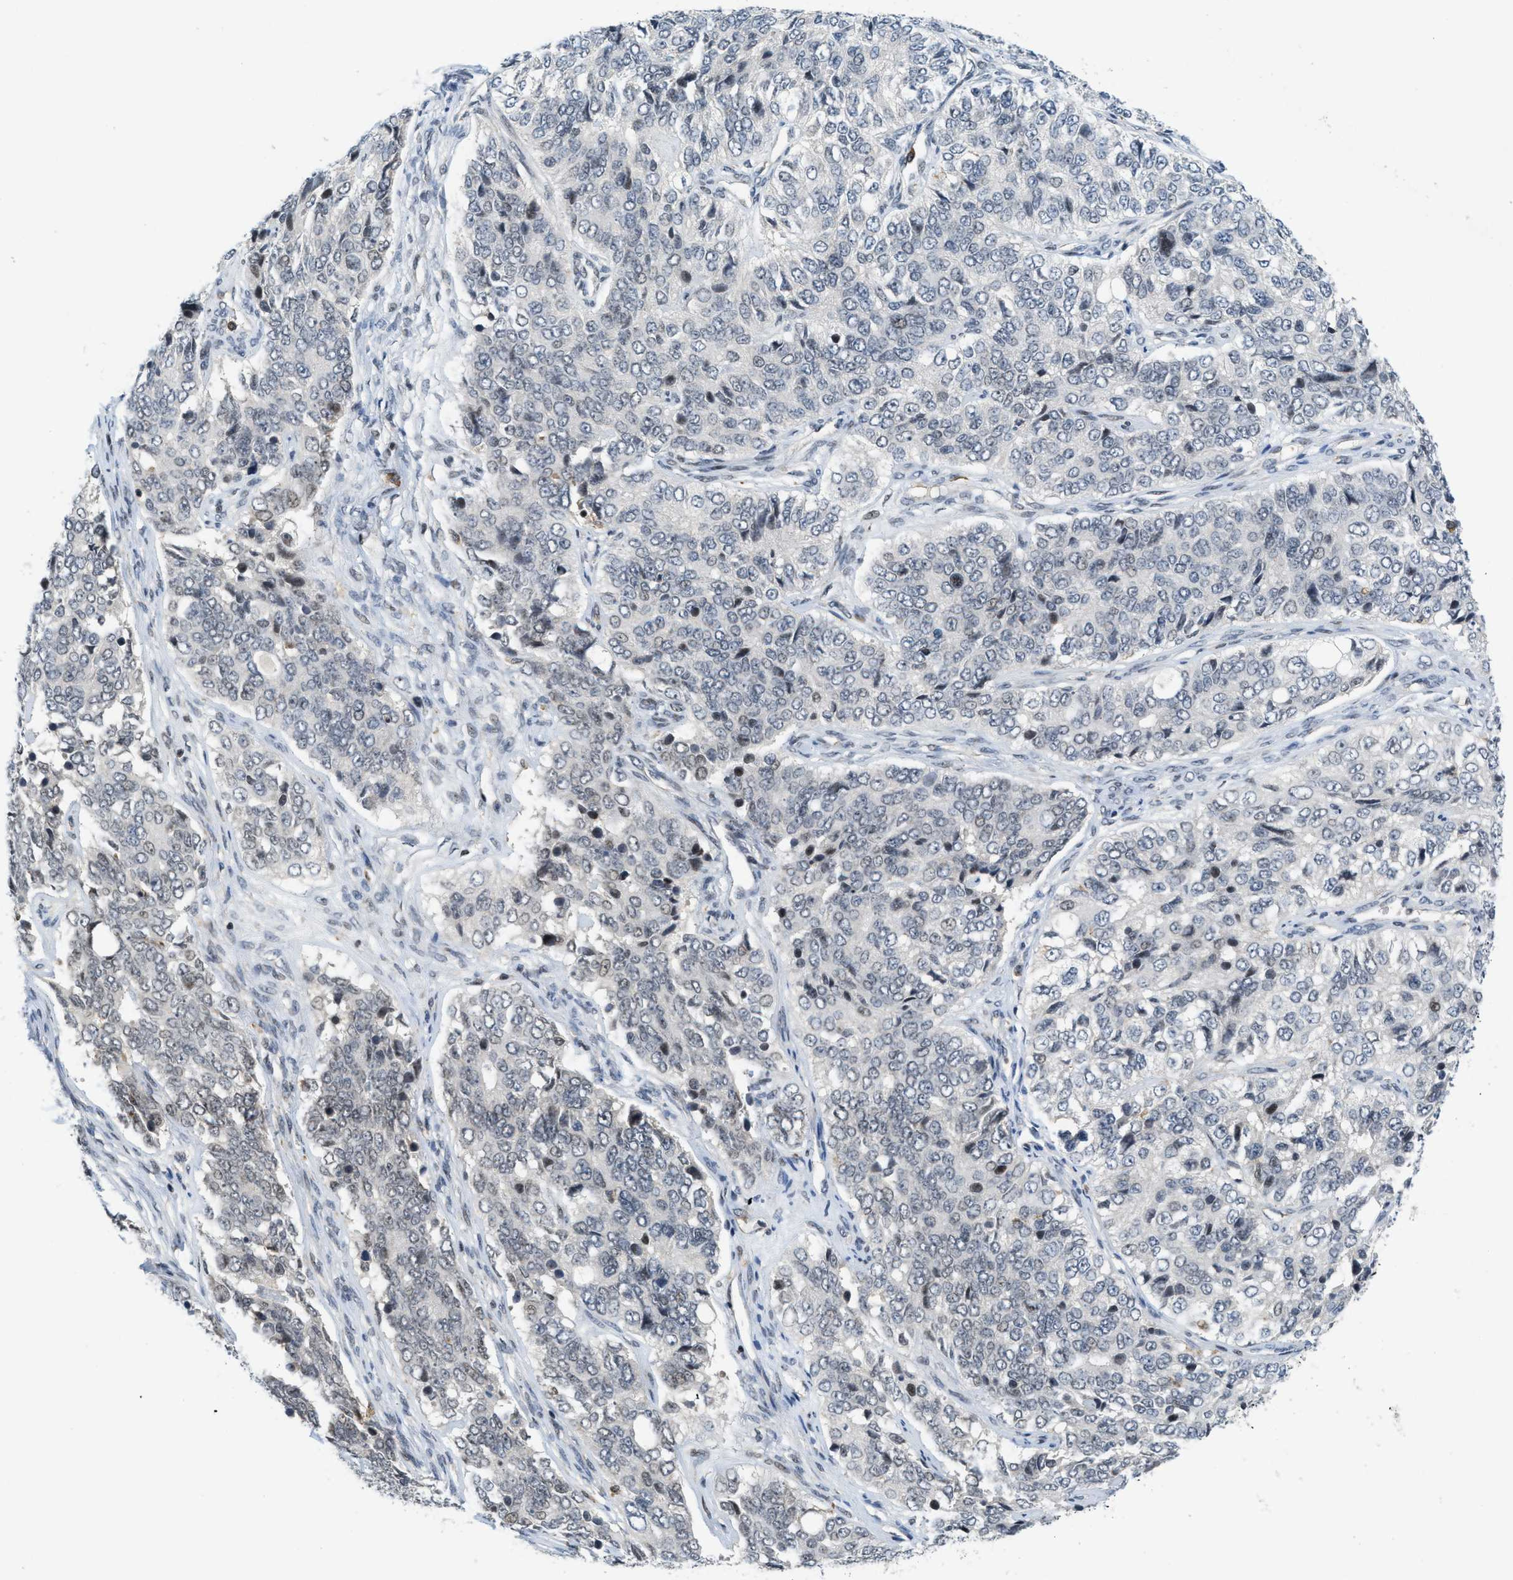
{"staining": {"intensity": "negative", "quantity": "none", "location": "none"}, "tissue": "ovarian cancer", "cell_type": "Tumor cells", "image_type": "cancer", "snomed": [{"axis": "morphology", "description": "Carcinoma, endometroid"}, {"axis": "topography", "description": "Ovary"}], "caption": "Histopathology image shows no significant protein positivity in tumor cells of ovarian cancer (endometroid carcinoma). Brightfield microscopy of immunohistochemistry stained with DAB (brown) and hematoxylin (blue), captured at high magnification.", "gene": "ING1", "patient": {"sex": "female", "age": 51}}